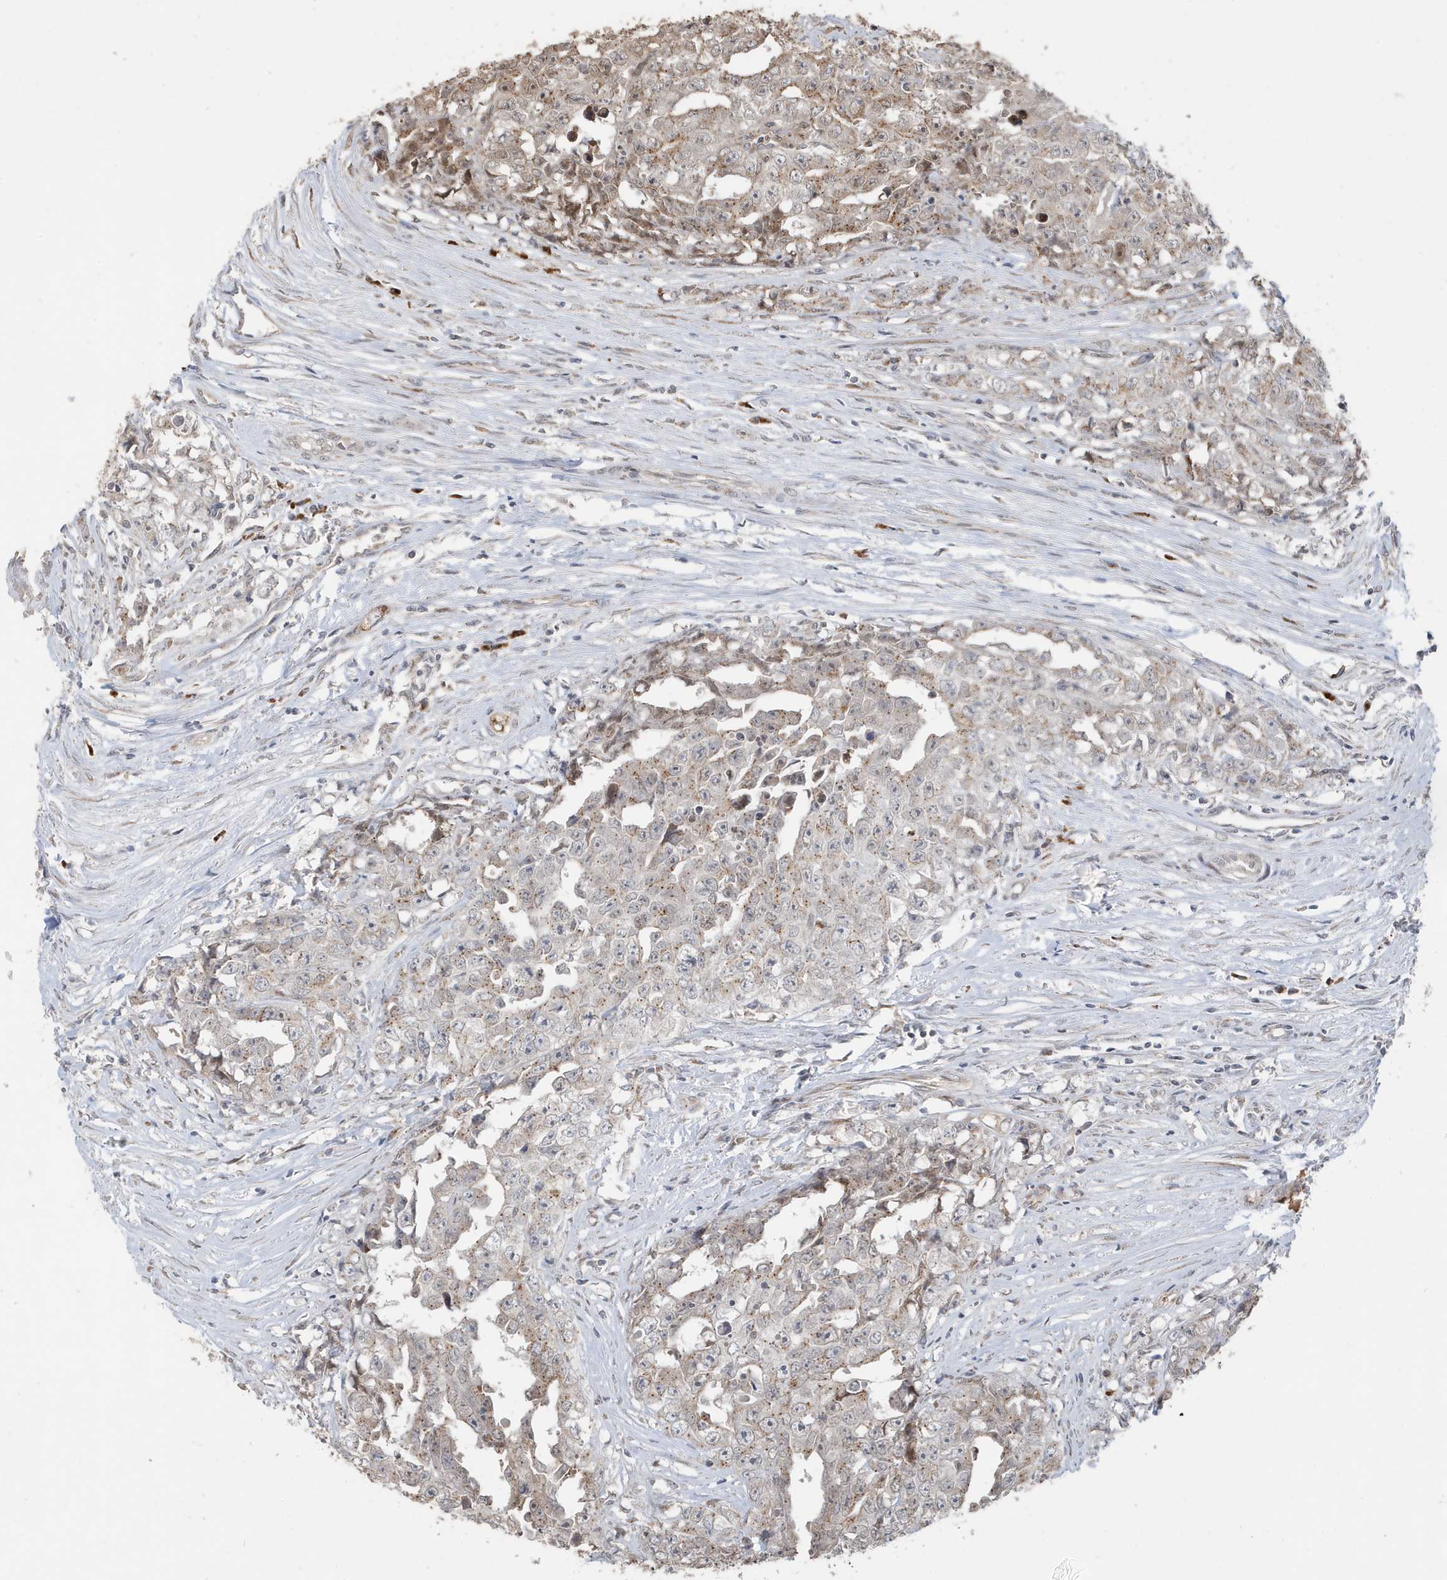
{"staining": {"intensity": "weak", "quantity": "<25%", "location": "cytoplasmic/membranous"}, "tissue": "testis cancer", "cell_type": "Tumor cells", "image_type": "cancer", "snomed": [{"axis": "morphology", "description": "Seminoma, NOS"}, {"axis": "morphology", "description": "Carcinoma, Embryonal, NOS"}, {"axis": "topography", "description": "Testis"}], "caption": "Photomicrograph shows no significant protein staining in tumor cells of testis cancer. (Brightfield microscopy of DAB immunohistochemistry at high magnification).", "gene": "RER1", "patient": {"sex": "male", "age": 43}}